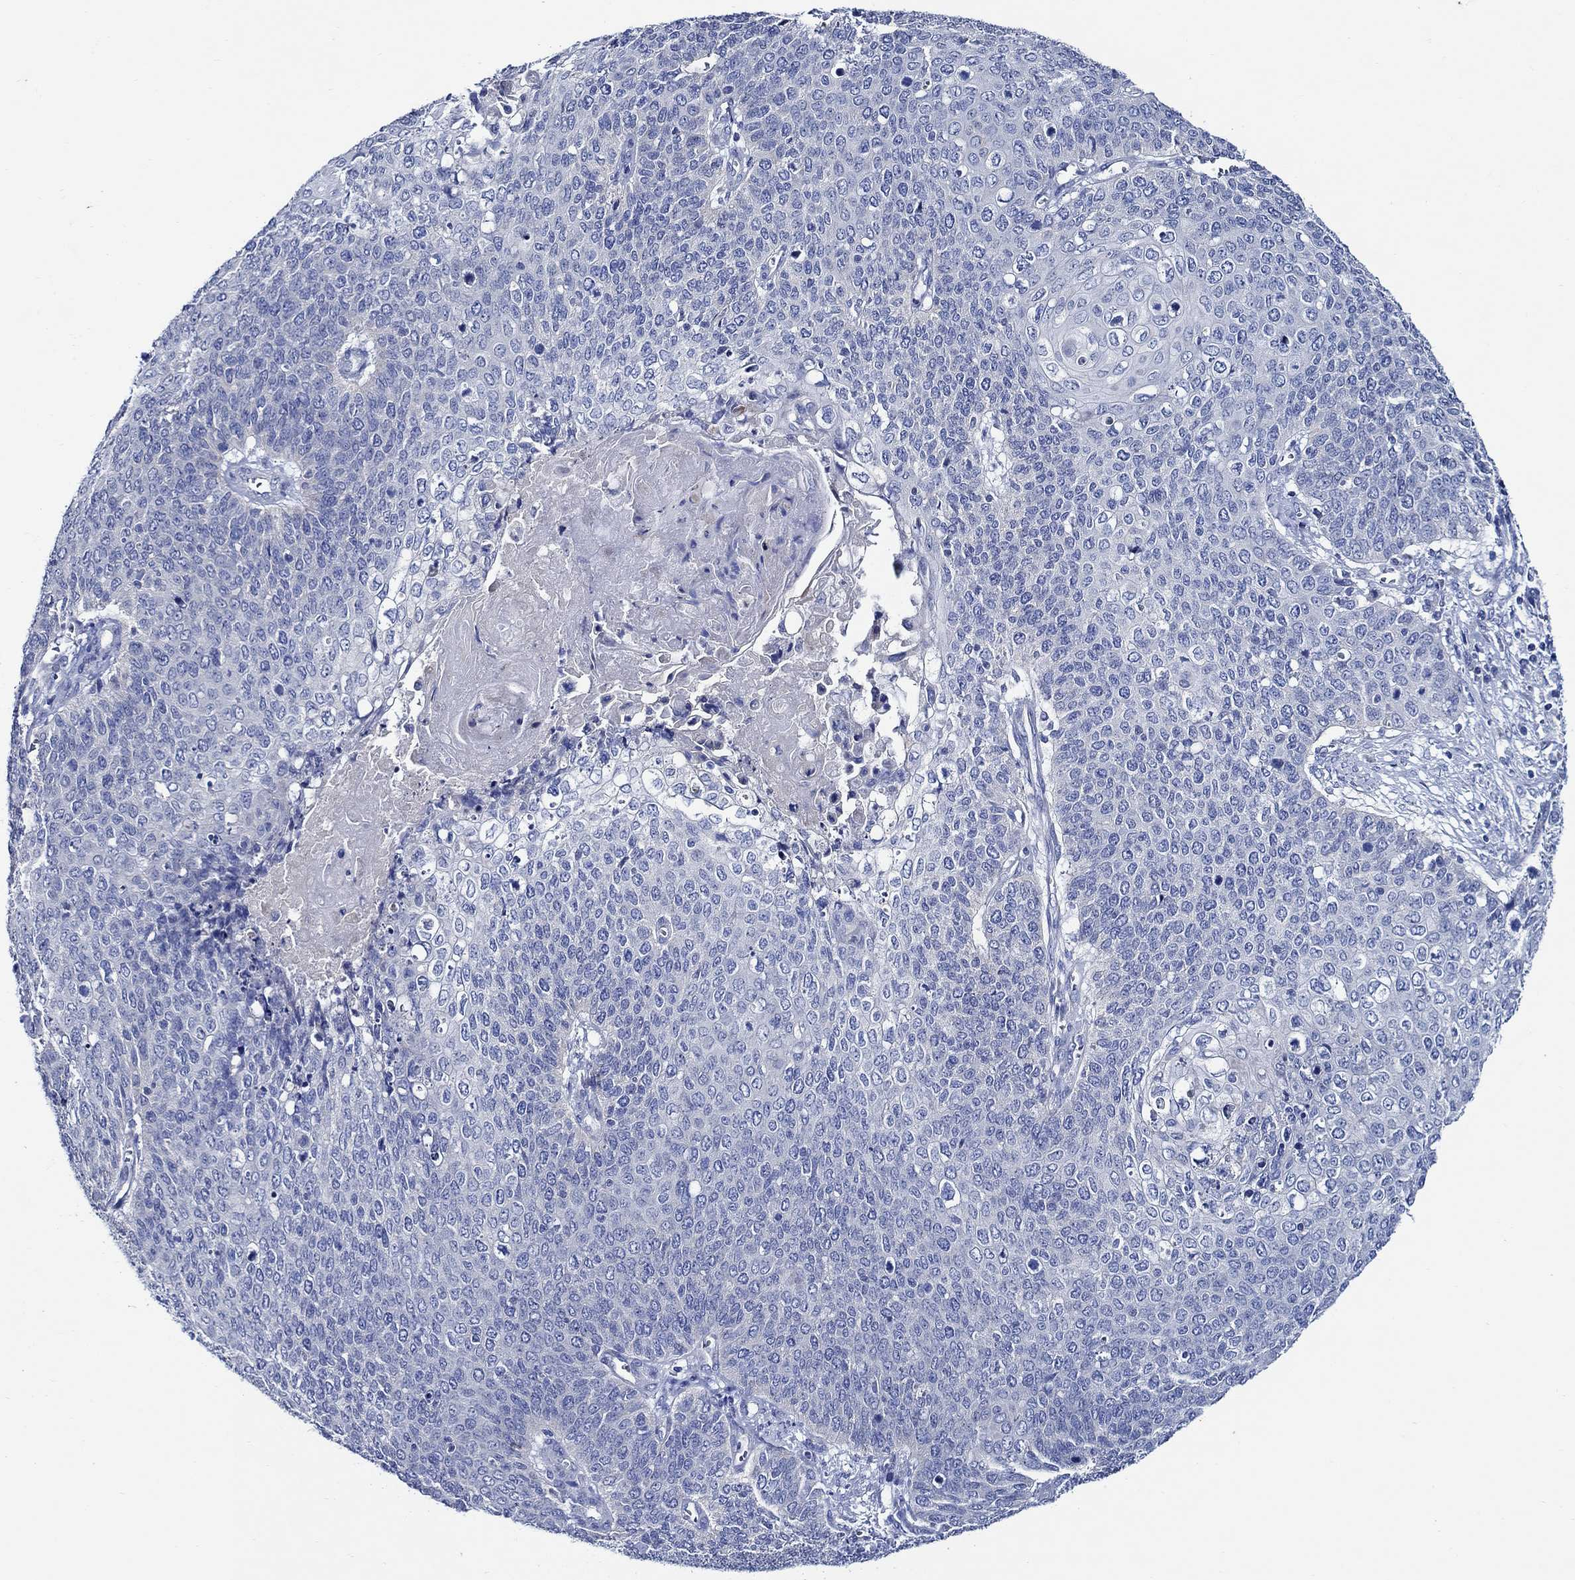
{"staining": {"intensity": "negative", "quantity": "none", "location": "none"}, "tissue": "cervical cancer", "cell_type": "Tumor cells", "image_type": "cancer", "snomed": [{"axis": "morphology", "description": "Squamous cell carcinoma, NOS"}, {"axis": "topography", "description": "Cervix"}], "caption": "An immunohistochemistry (IHC) micrograph of squamous cell carcinoma (cervical) is shown. There is no staining in tumor cells of squamous cell carcinoma (cervical).", "gene": "SKOR1", "patient": {"sex": "female", "age": 39}}